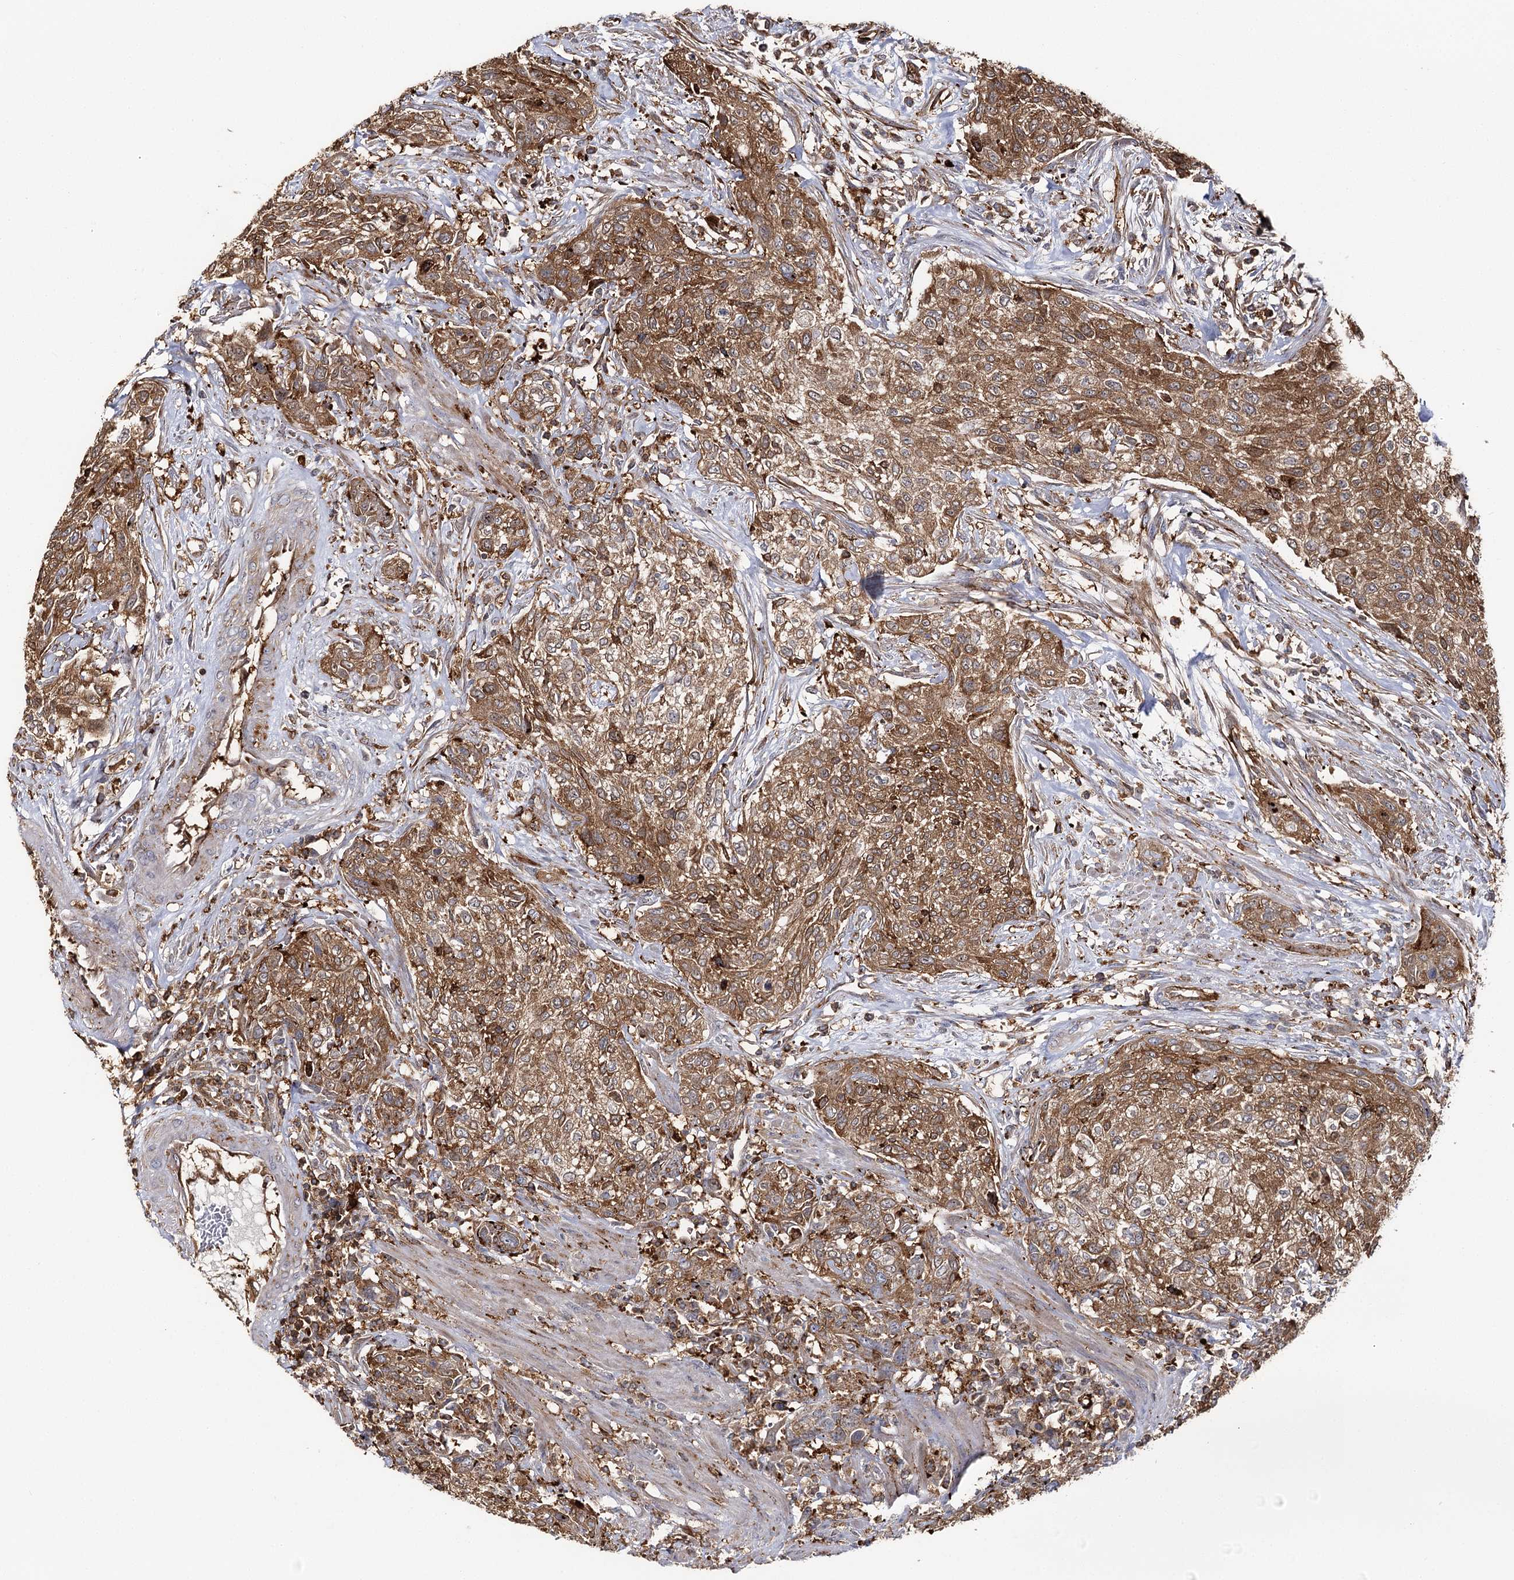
{"staining": {"intensity": "moderate", "quantity": ">75%", "location": "cytoplasmic/membranous"}, "tissue": "urothelial cancer", "cell_type": "Tumor cells", "image_type": "cancer", "snomed": [{"axis": "morphology", "description": "Normal tissue, NOS"}, {"axis": "morphology", "description": "Urothelial carcinoma, NOS"}, {"axis": "topography", "description": "Urinary bladder"}, {"axis": "topography", "description": "Peripheral nerve tissue"}], "caption": "A medium amount of moderate cytoplasmic/membranous positivity is present in about >75% of tumor cells in urothelial cancer tissue.", "gene": "SEC24B", "patient": {"sex": "male", "age": 35}}